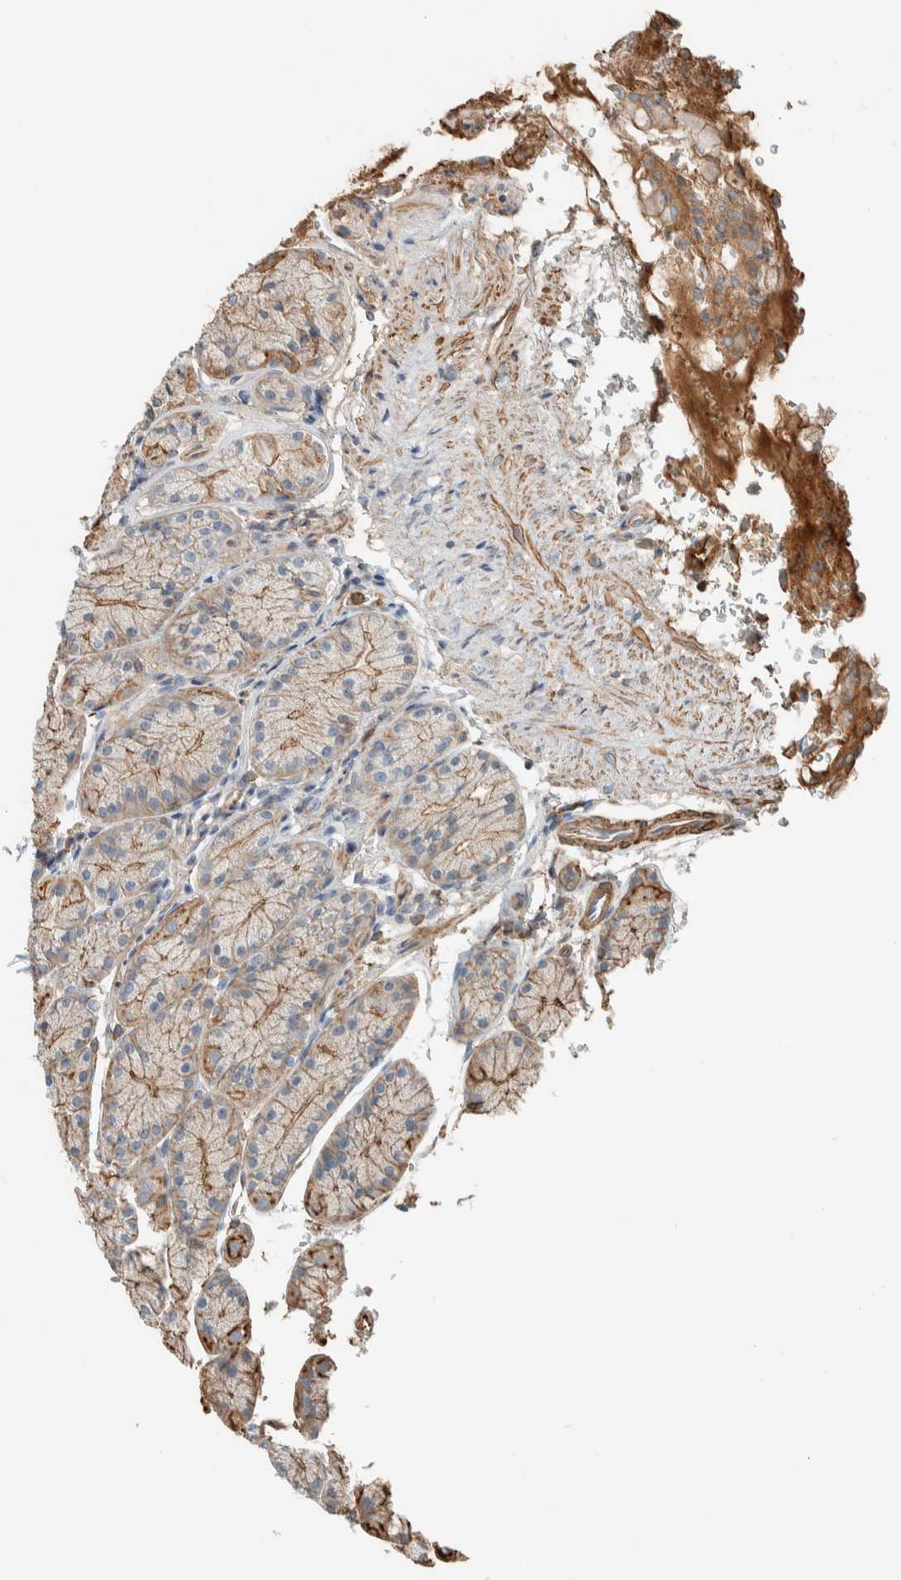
{"staining": {"intensity": "moderate", "quantity": "25%-75%", "location": "cytoplasmic/membranous"}, "tissue": "stomach", "cell_type": "Glandular cells", "image_type": "normal", "snomed": [{"axis": "morphology", "description": "Normal tissue, NOS"}, {"axis": "topography", "description": "Stomach"}], "caption": "A brown stain labels moderate cytoplasmic/membranous staining of a protein in glandular cells of benign stomach.", "gene": "CTBP2", "patient": {"sex": "male", "age": 42}}